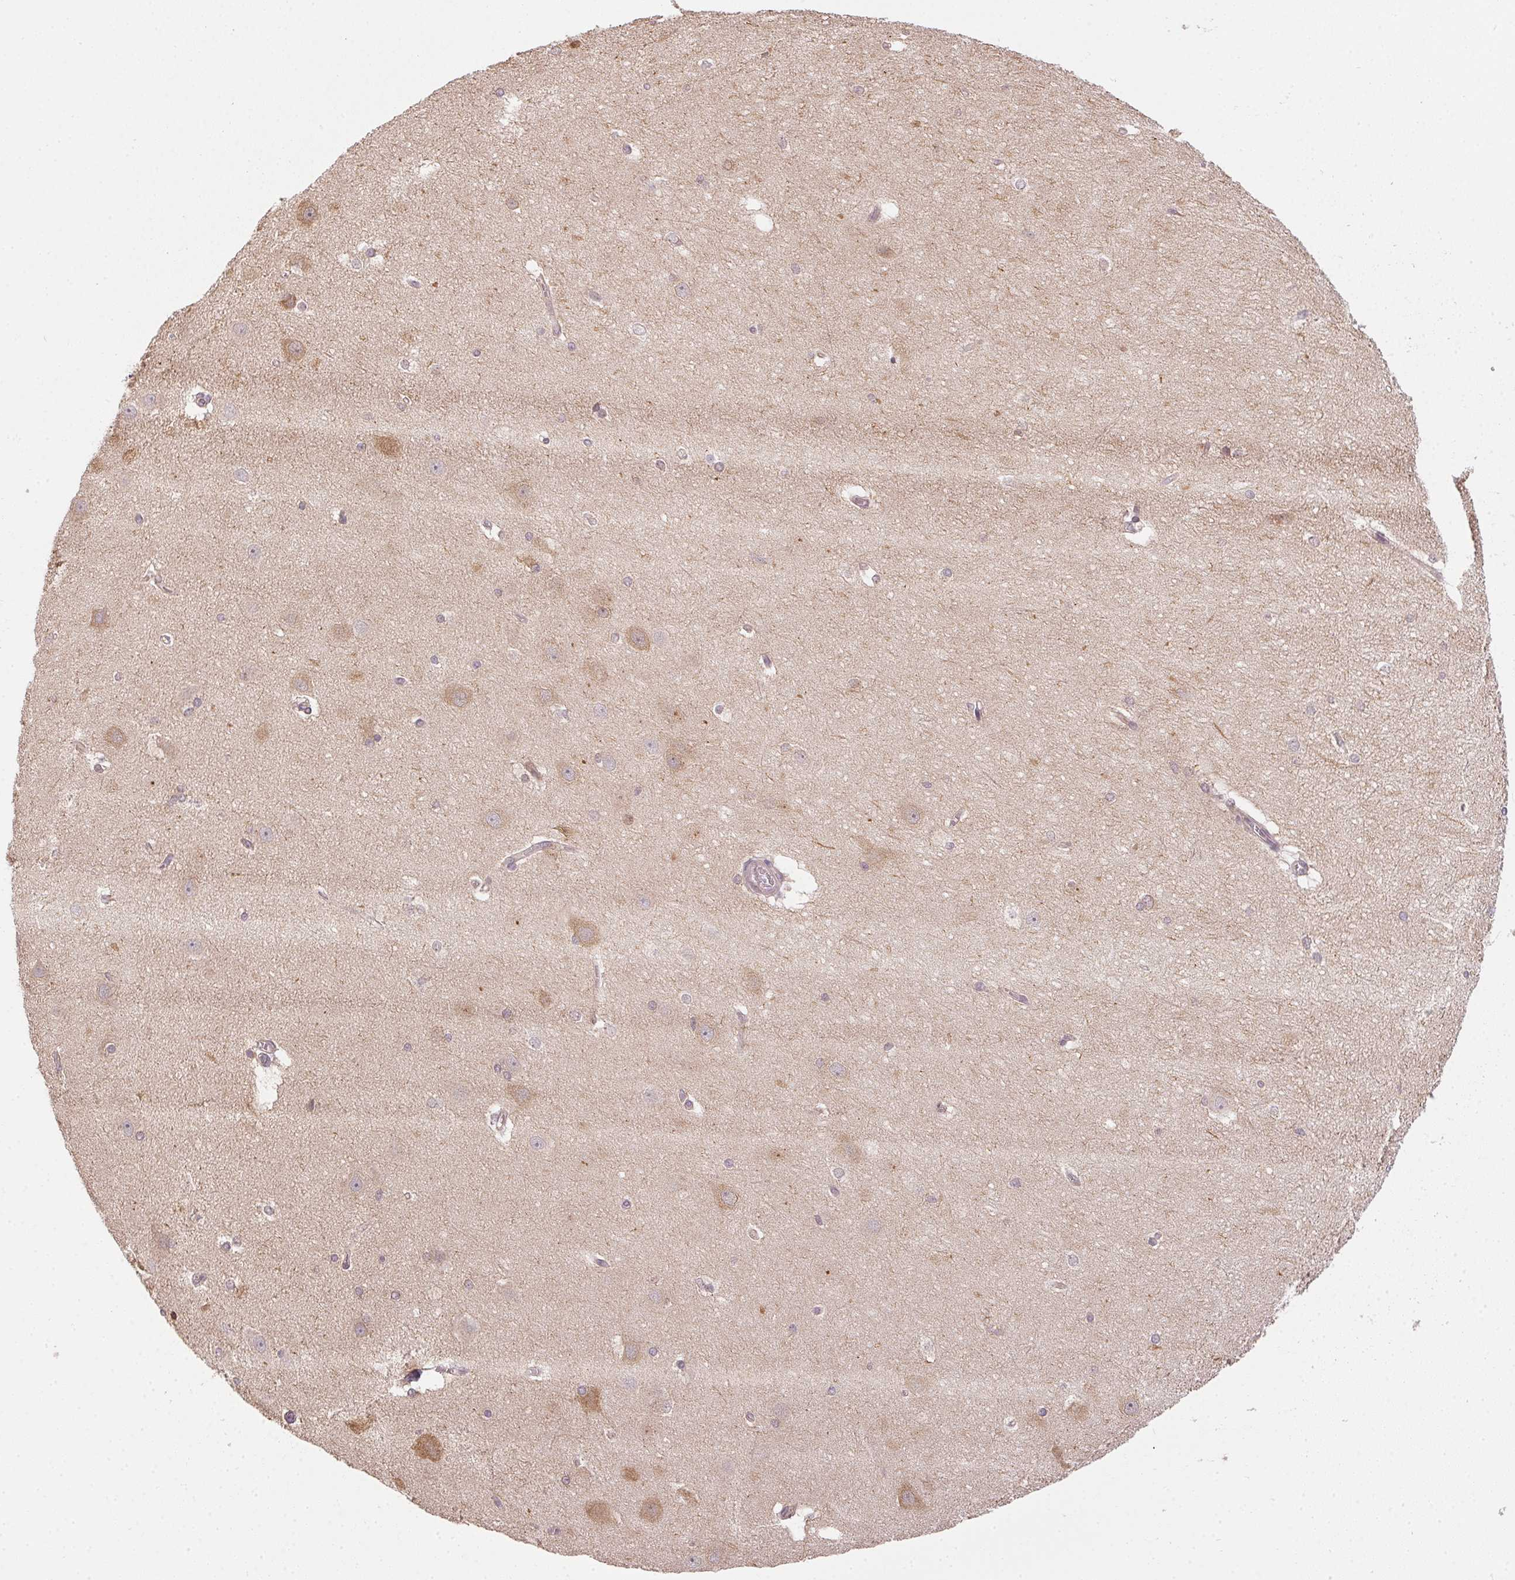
{"staining": {"intensity": "moderate", "quantity": "<25%", "location": "cytoplasmic/membranous,nuclear"}, "tissue": "hippocampus", "cell_type": "Glial cells", "image_type": "normal", "snomed": [{"axis": "morphology", "description": "Normal tissue, NOS"}, {"axis": "topography", "description": "Cerebral cortex"}, {"axis": "topography", "description": "Hippocampus"}], "caption": "Hippocampus stained with a brown dye displays moderate cytoplasmic/membranous,nuclear positive expression in about <25% of glial cells.", "gene": "CFAP92", "patient": {"sex": "female", "age": 19}}